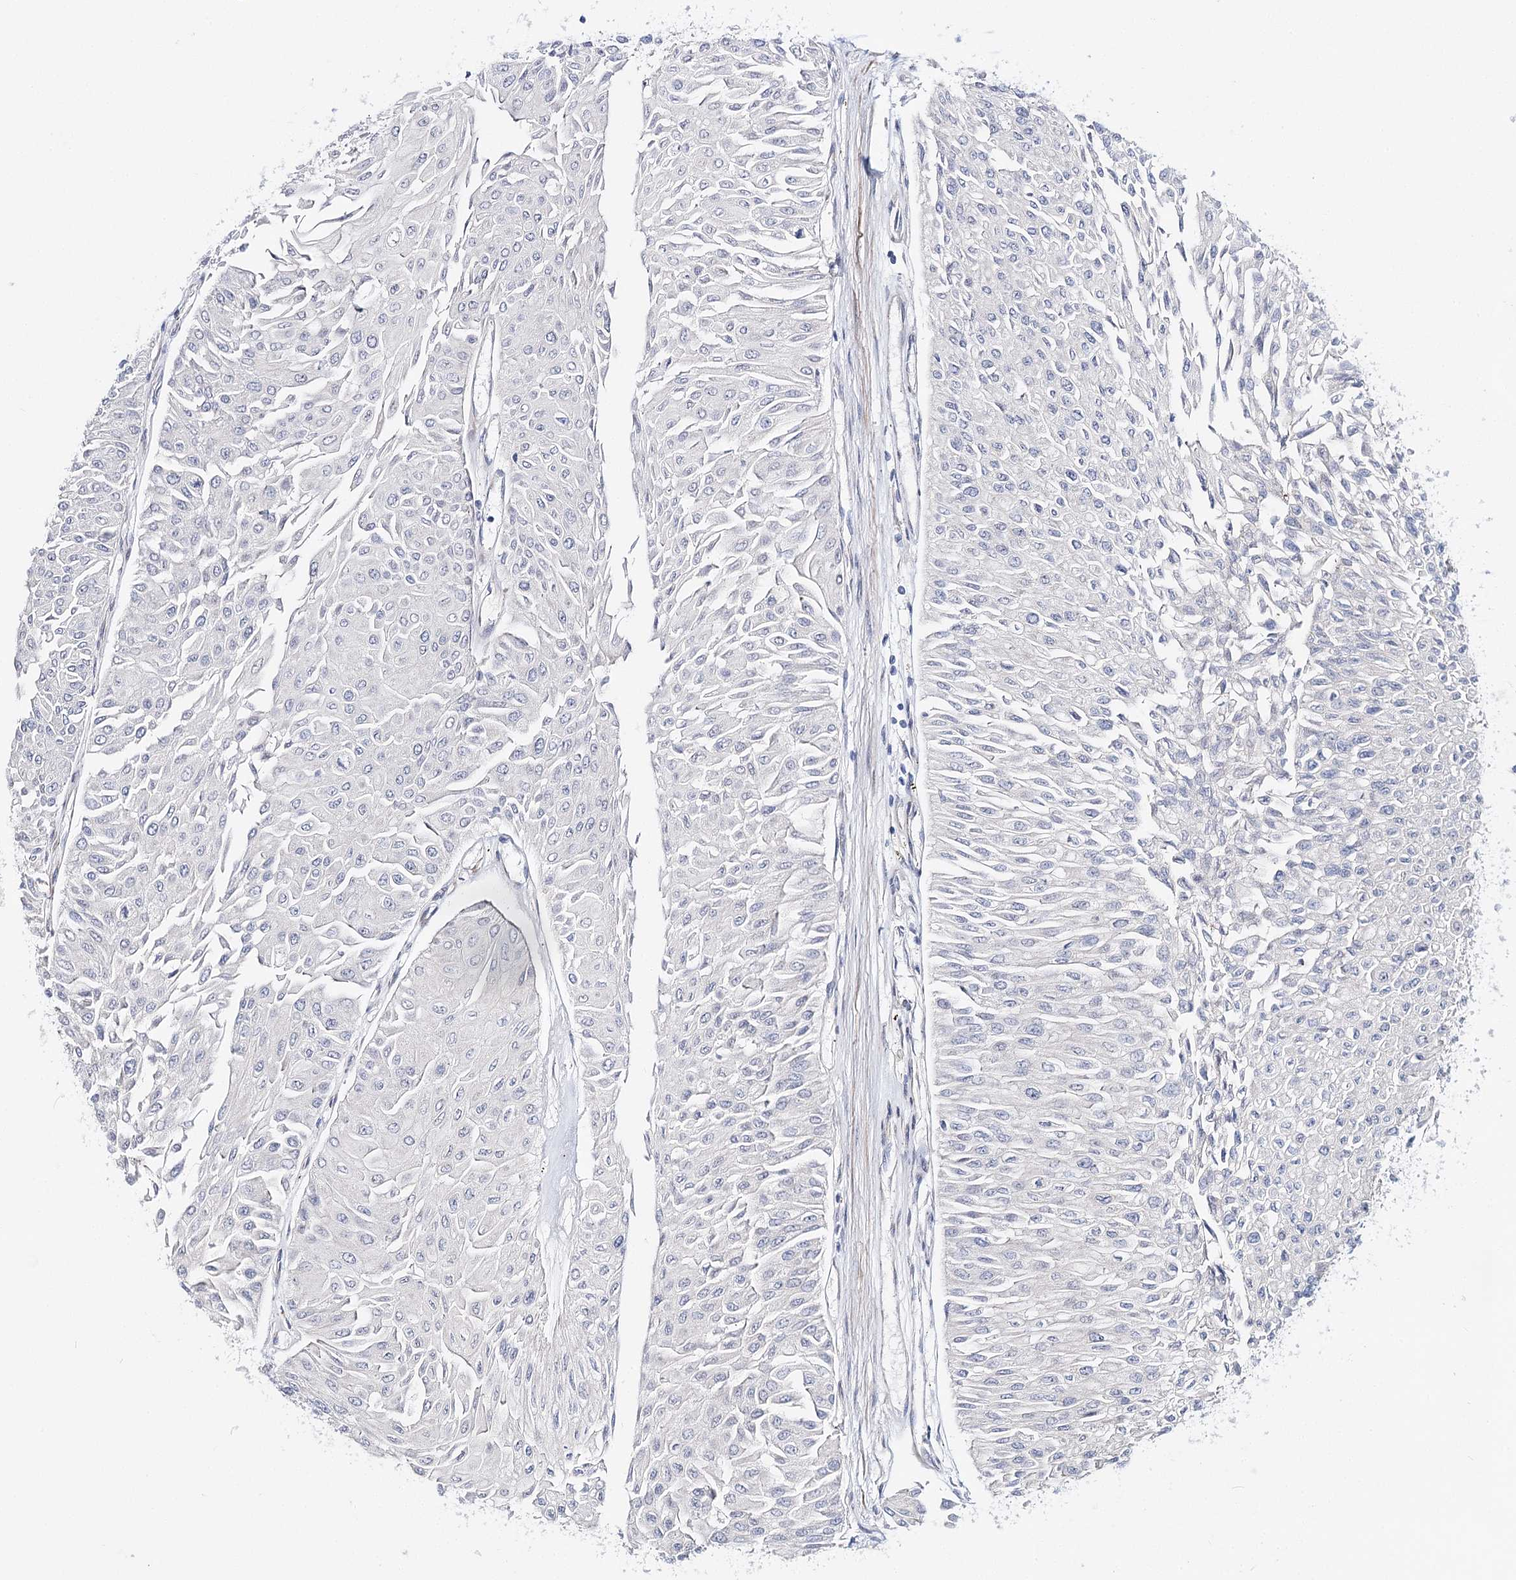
{"staining": {"intensity": "negative", "quantity": "none", "location": "none"}, "tissue": "urothelial cancer", "cell_type": "Tumor cells", "image_type": "cancer", "snomed": [{"axis": "morphology", "description": "Urothelial carcinoma, Low grade"}, {"axis": "topography", "description": "Urinary bladder"}], "caption": "Tumor cells are negative for protein expression in human urothelial cancer.", "gene": "TEX12", "patient": {"sex": "male", "age": 67}}